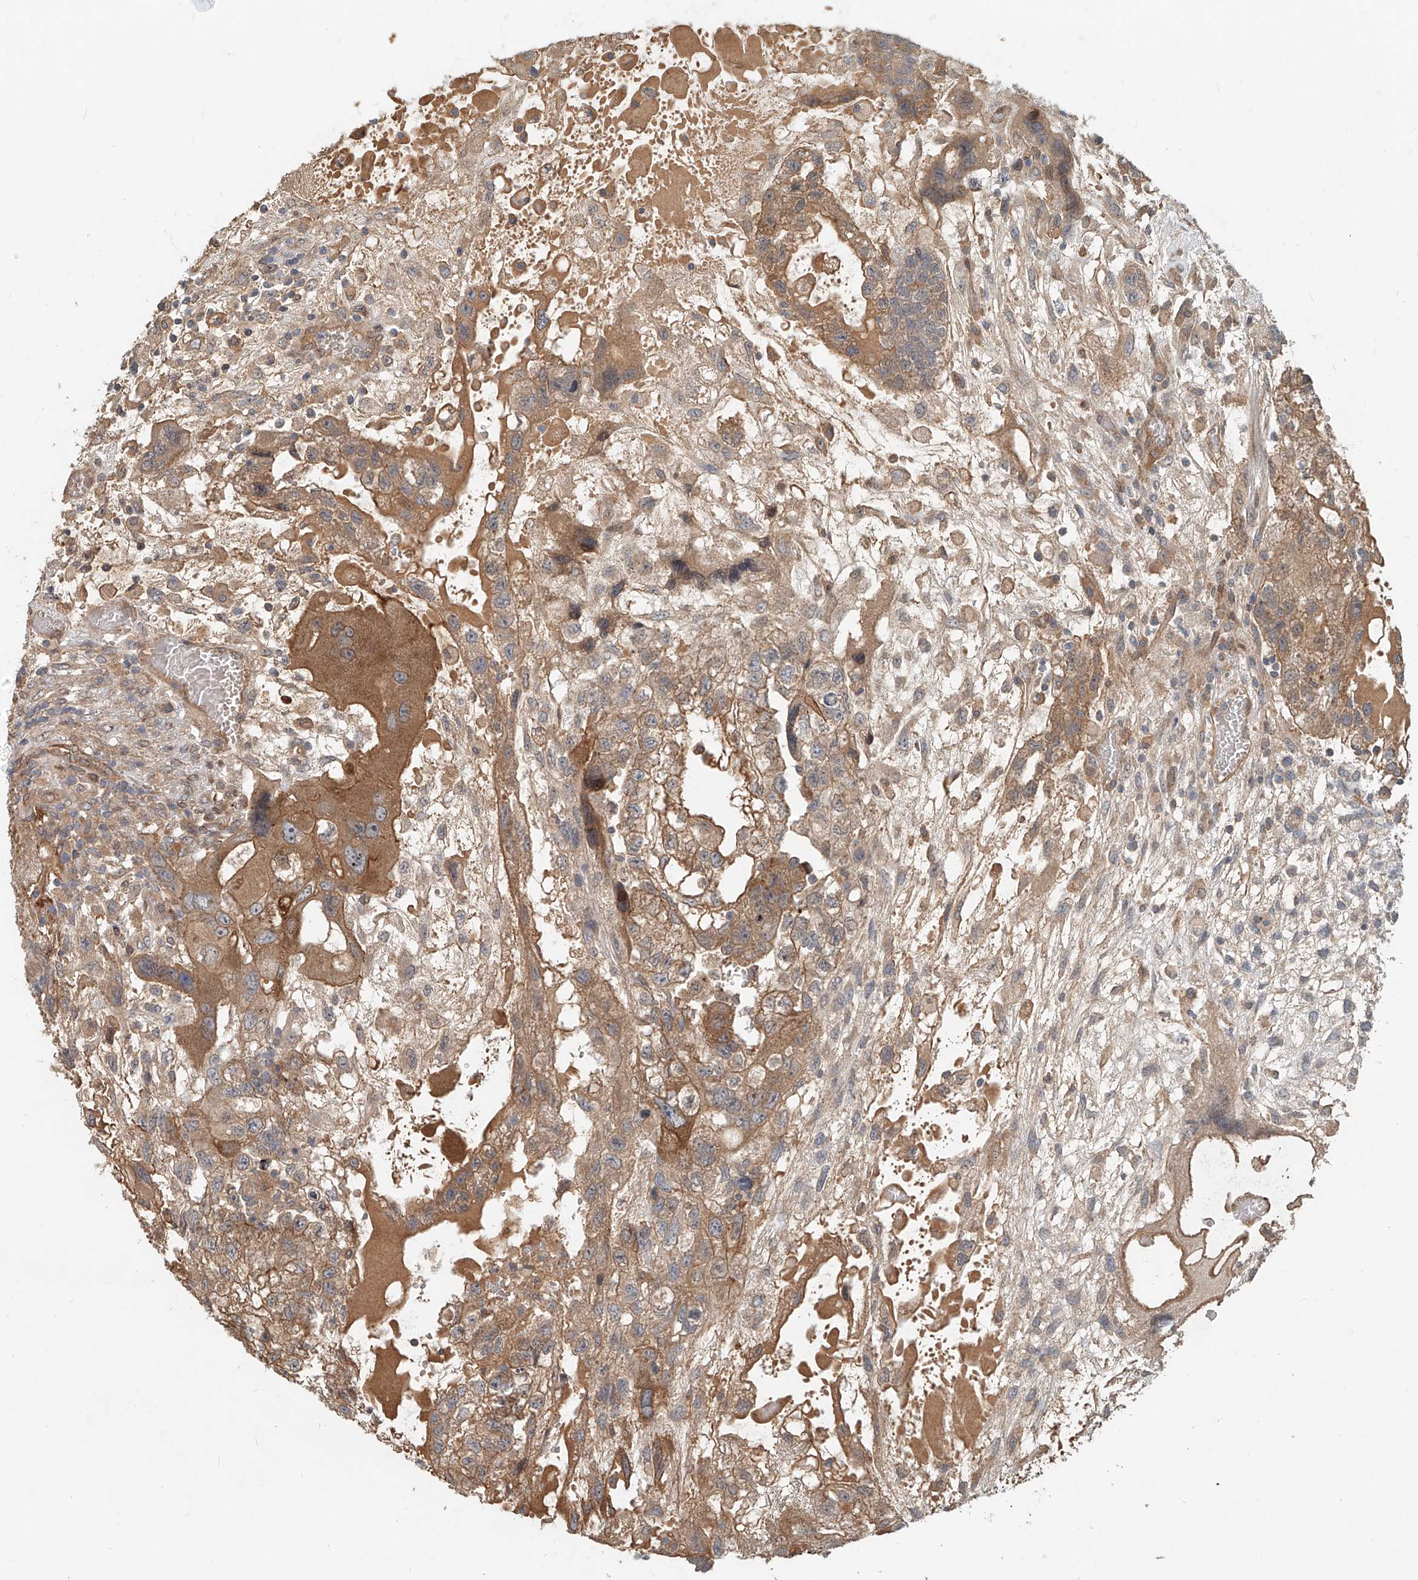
{"staining": {"intensity": "moderate", "quantity": ">75%", "location": "cytoplasmic/membranous"}, "tissue": "testis cancer", "cell_type": "Tumor cells", "image_type": "cancer", "snomed": [{"axis": "morphology", "description": "Carcinoma, Embryonal, NOS"}, {"axis": "topography", "description": "Testis"}], "caption": "Immunohistochemistry (IHC) of testis cancer (embryonal carcinoma) demonstrates medium levels of moderate cytoplasmic/membranous expression in approximately >75% of tumor cells. (DAB (3,3'-diaminobenzidine) IHC with brightfield microscopy, high magnification).", "gene": "SASH1", "patient": {"sex": "male", "age": 36}}